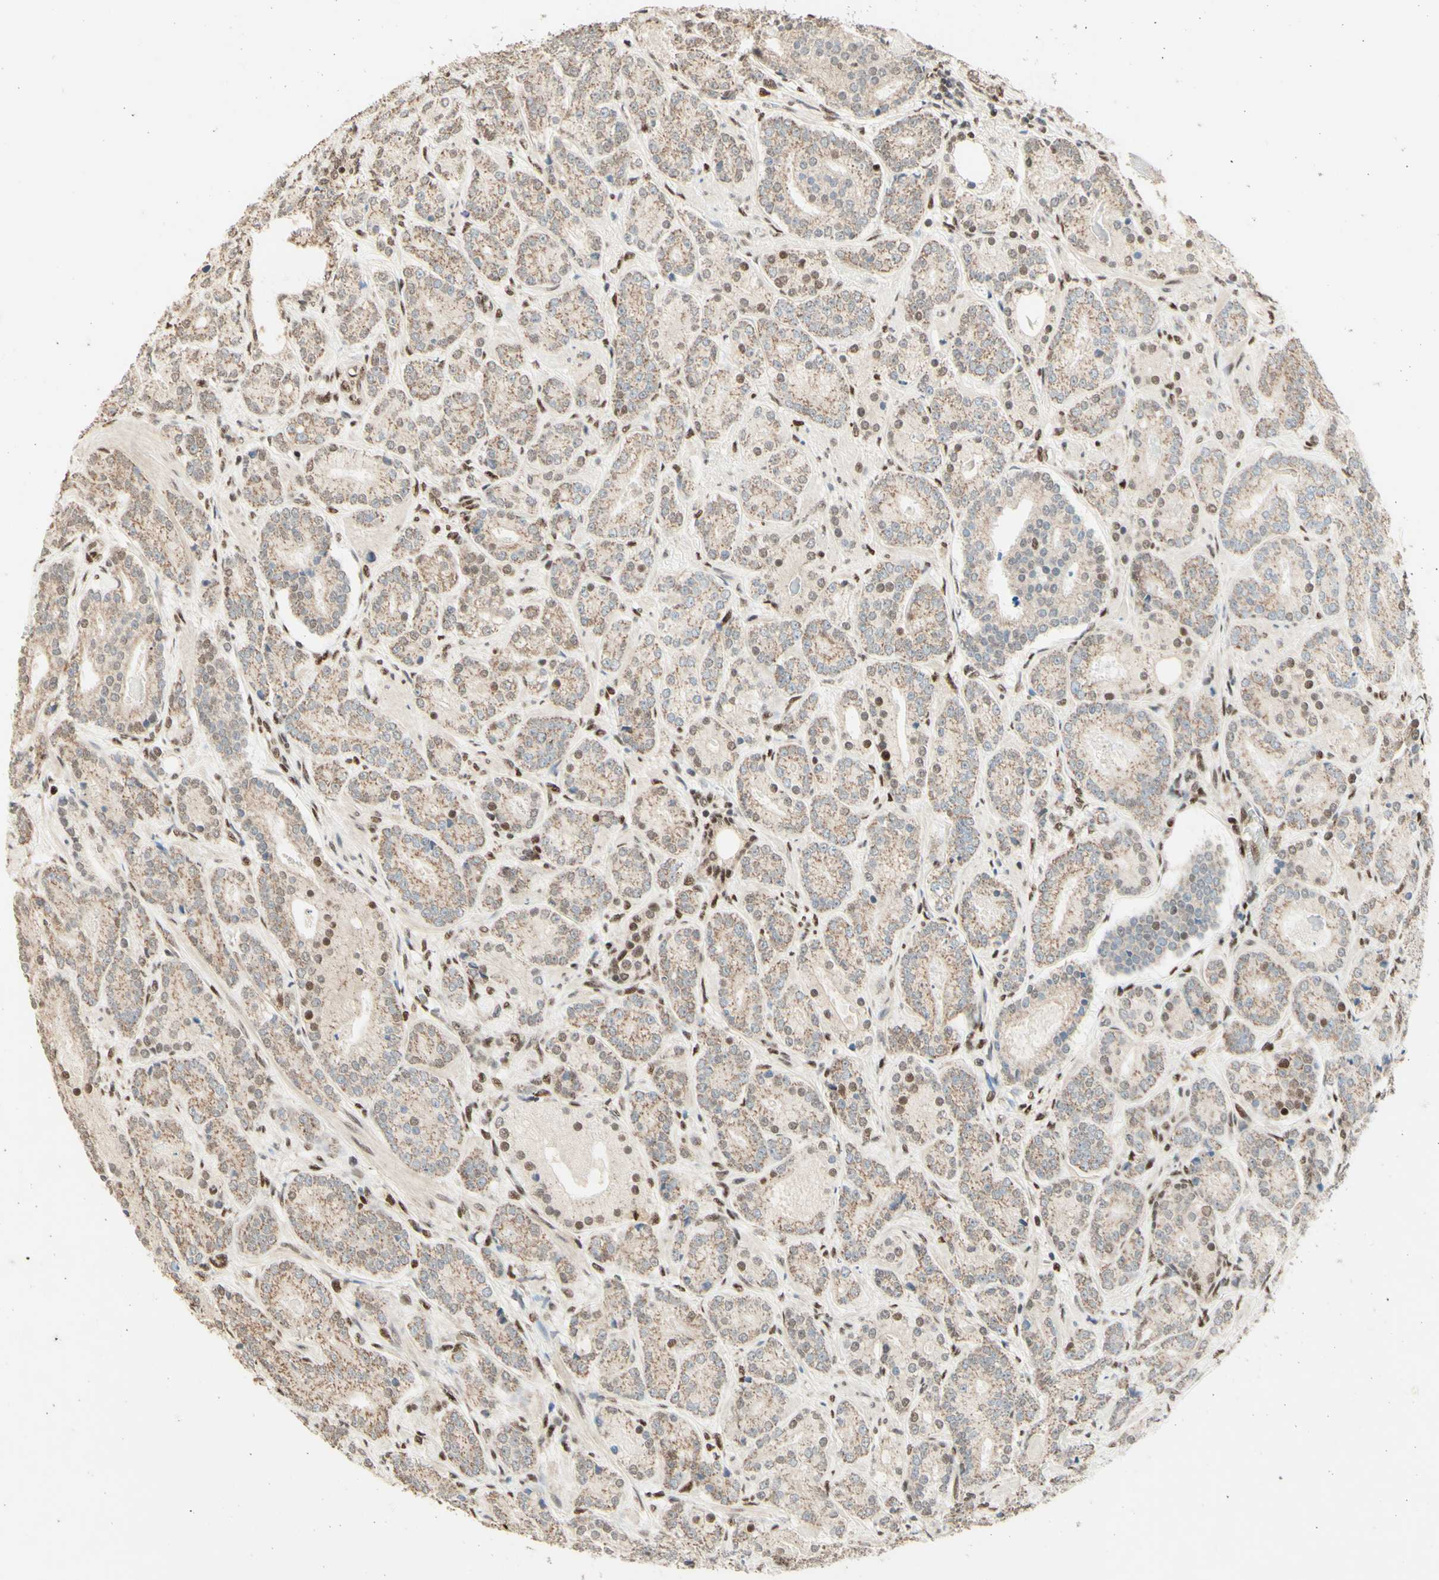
{"staining": {"intensity": "weak", "quantity": ">75%", "location": "cytoplasmic/membranous,nuclear"}, "tissue": "prostate cancer", "cell_type": "Tumor cells", "image_type": "cancer", "snomed": [{"axis": "morphology", "description": "Adenocarcinoma, High grade"}, {"axis": "topography", "description": "Prostate"}], "caption": "The micrograph demonstrates immunohistochemical staining of high-grade adenocarcinoma (prostate). There is weak cytoplasmic/membranous and nuclear expression is identified in approximately >75% of tumor cells.", "gene": "NR3C1", "patient": {"sex": "male", "age": 61}}